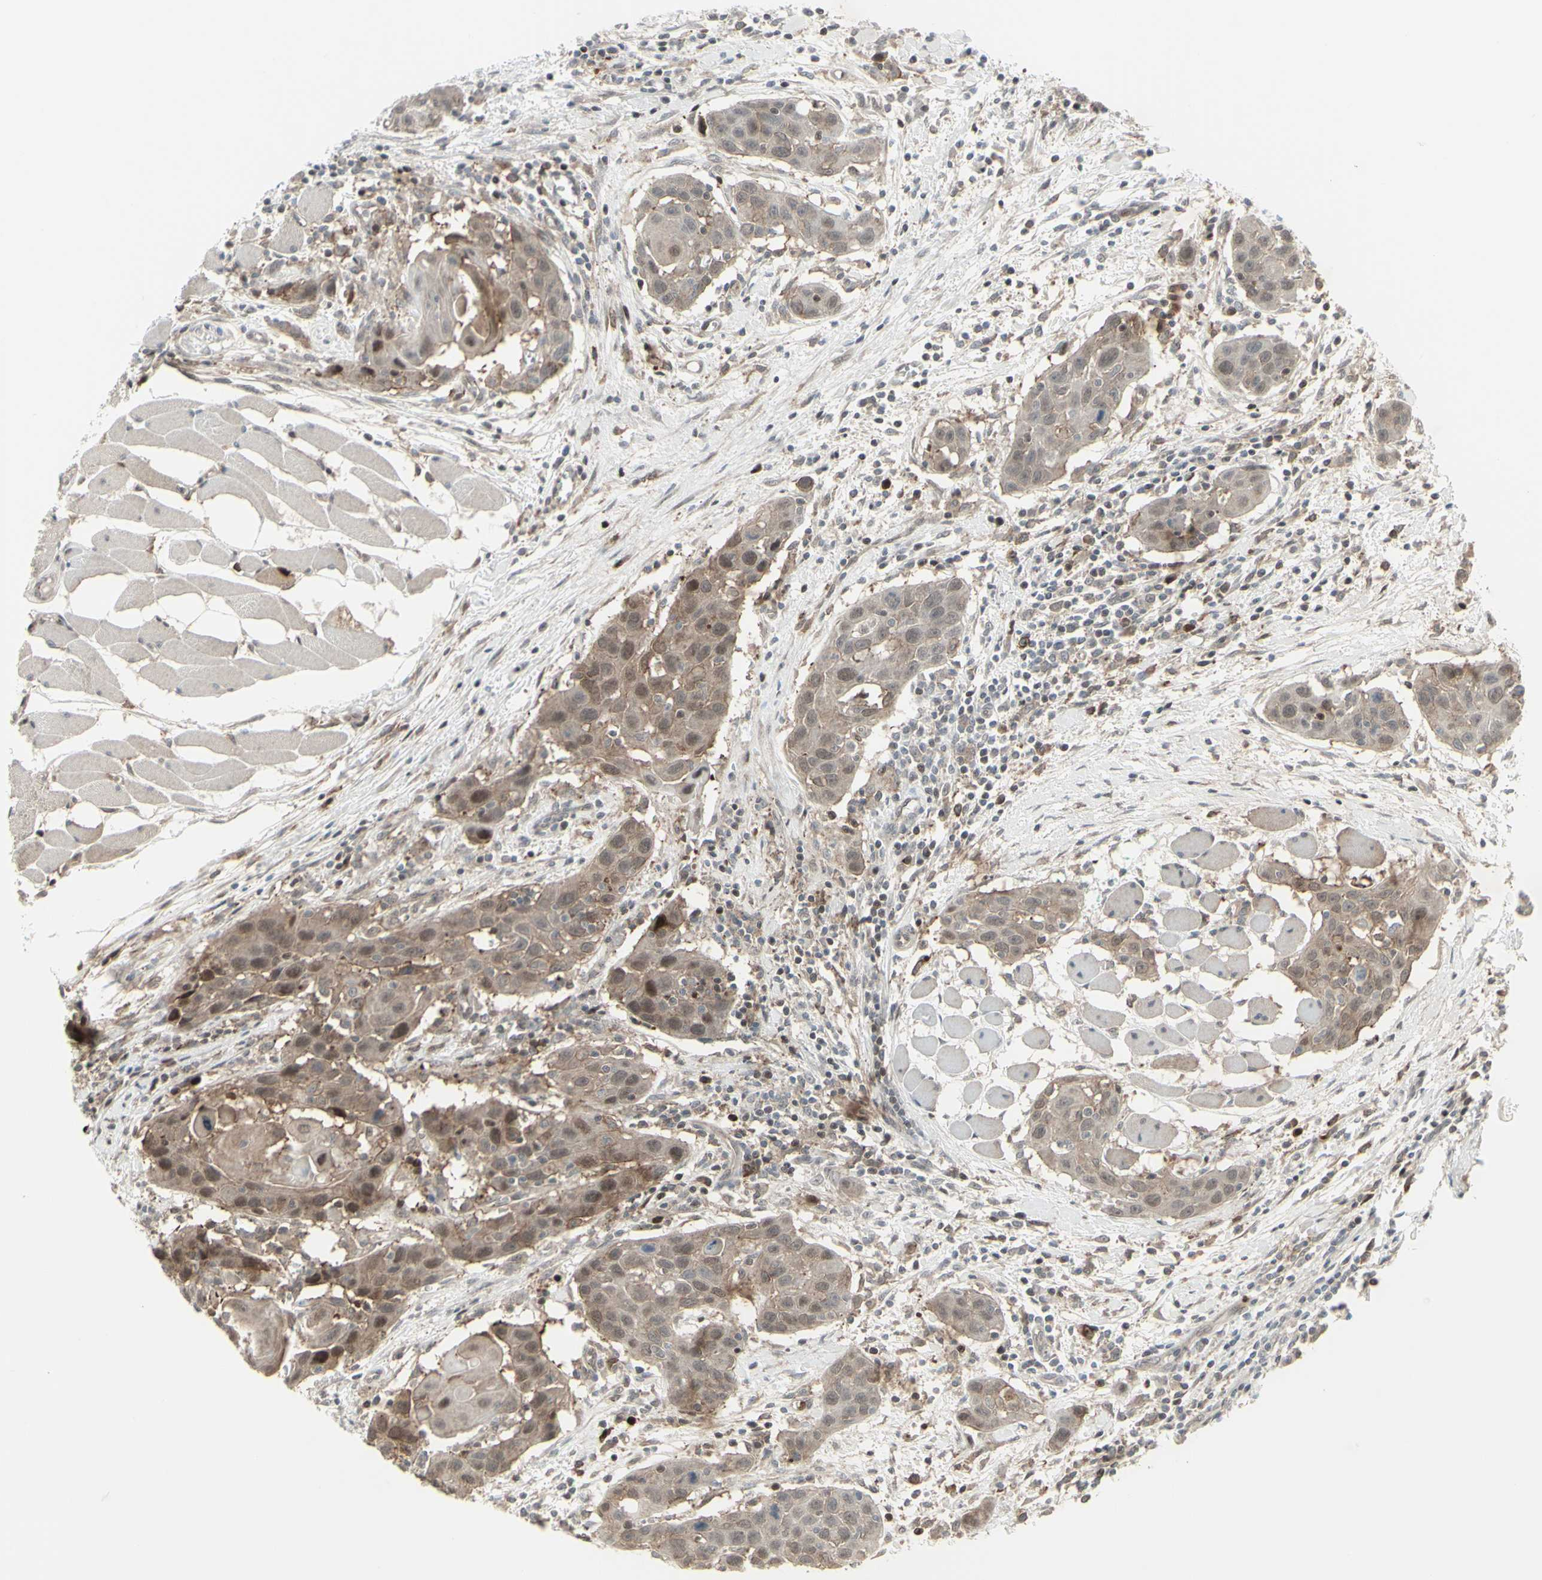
{"staining": {"intensity": "moderate", "quantity": "<25%", "location": "nuclear"}, "tissue": "head and neck cancer", "cell_type": "Tumor cells", "image_type": "cancer", "snomed": [{"axis": "morphology", "description": "Squamous cell carcinoma, NOS"}, {"axis": "topography", "description": "Oral tissue"}, {"axis": "topography", "description": "Head-Neck"}], "caption": "Moderate nuclear protein expression is seen in about <25% of tumor cells in head and neck squamous cell carcinoma. Nuclei are stained in blue.", "gene": "CD33", "patient": {"sex": "female", "age": 50}}